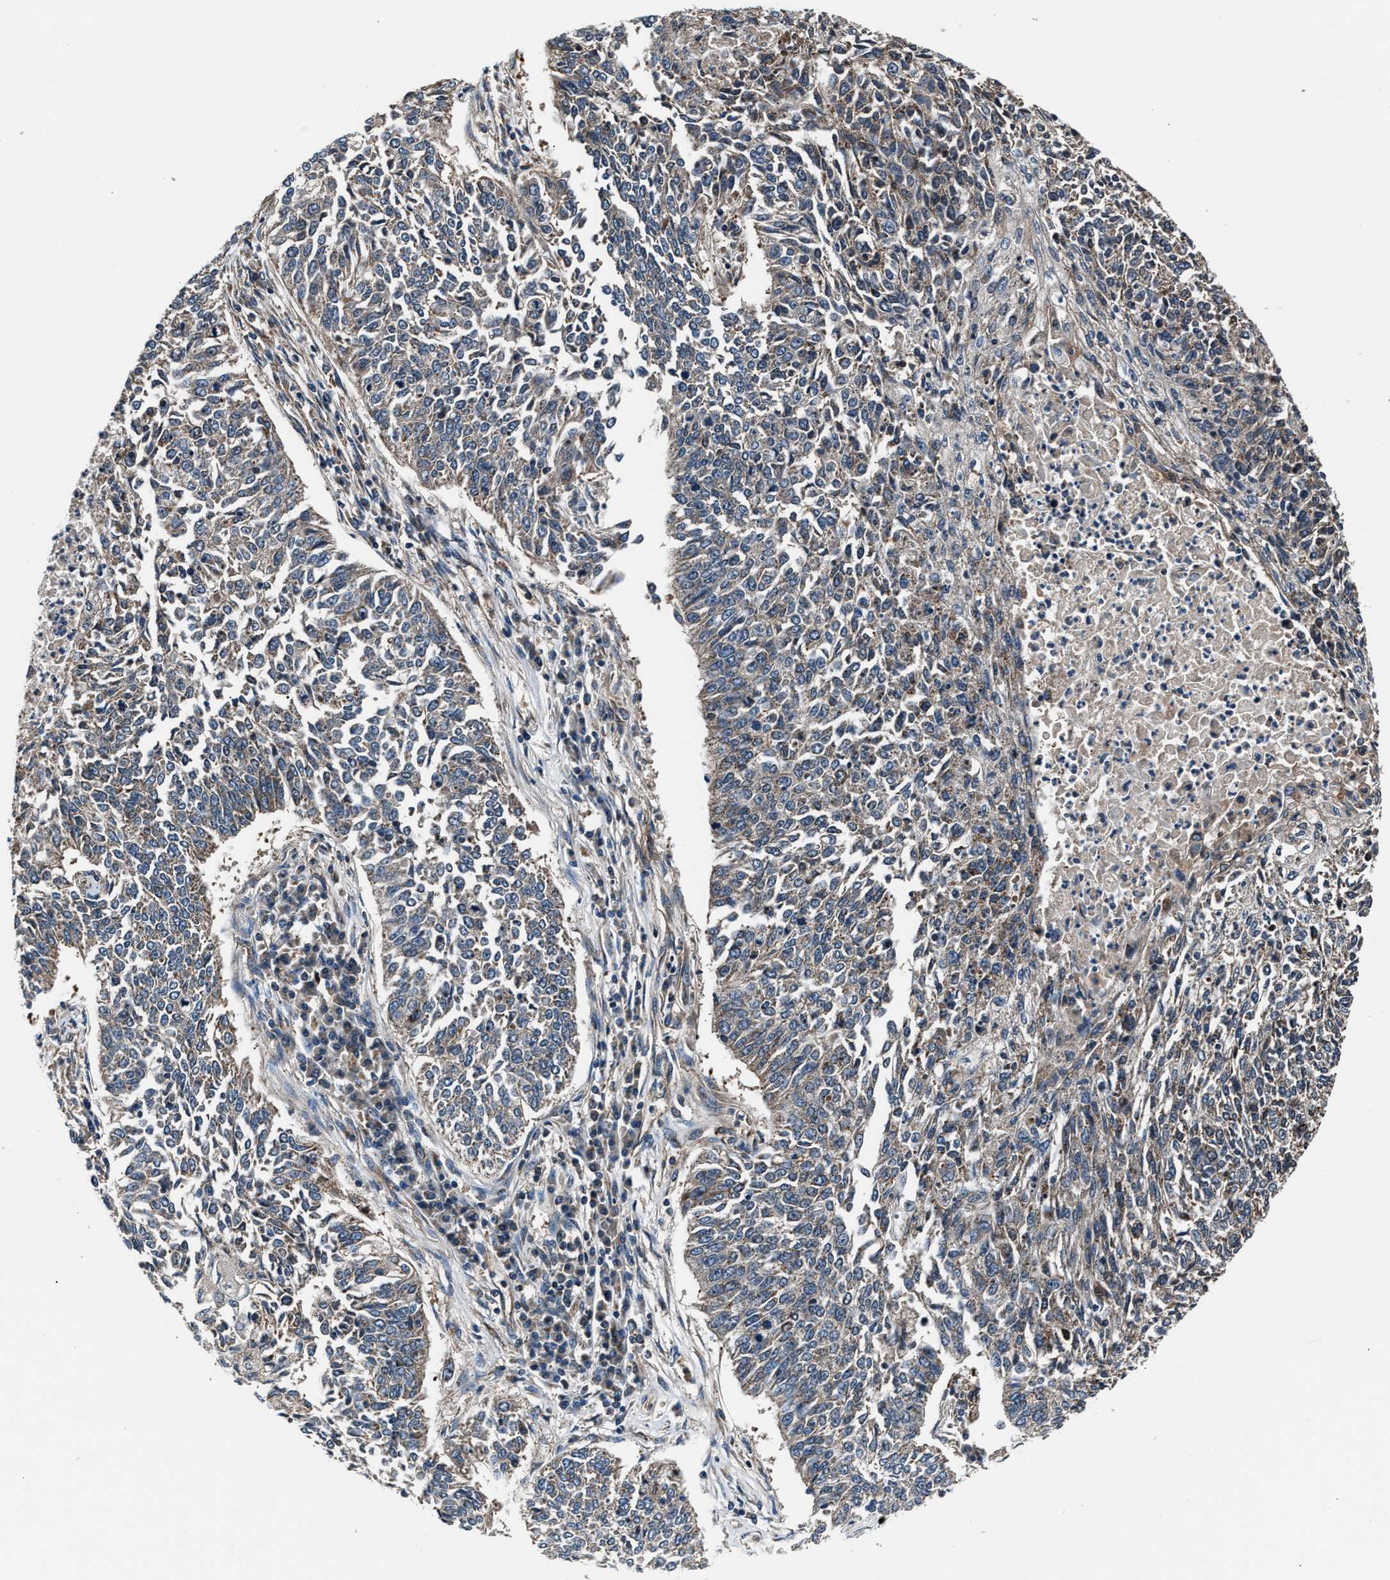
{"staining": {"intensity": "weak", "quantity": "<25%", "location": "cytoplasmic/membranous"}, "tissue": "lung cancer", "cell_type": "Tumor cells", "image_type": "cancer", "snomed": [{"axis": "morphology", "description": "Normal tissue, NOS"}, {"axis": "morphology", "description": "Squamous cell carcinoma, NOS"}, {"axis": "topography", "description": "Cartilage tissue"}, {"axis": "topography", "description": "Bronchus"}, {"axis": "topography", "description": "Lung"}], "caption": "IHC micrograph of human lung cancer stained for a protein (brown), which exhibits no positivity in tumor cells.", "gene": "GGCT", "patient": {"sex": "female", "age": 49}}